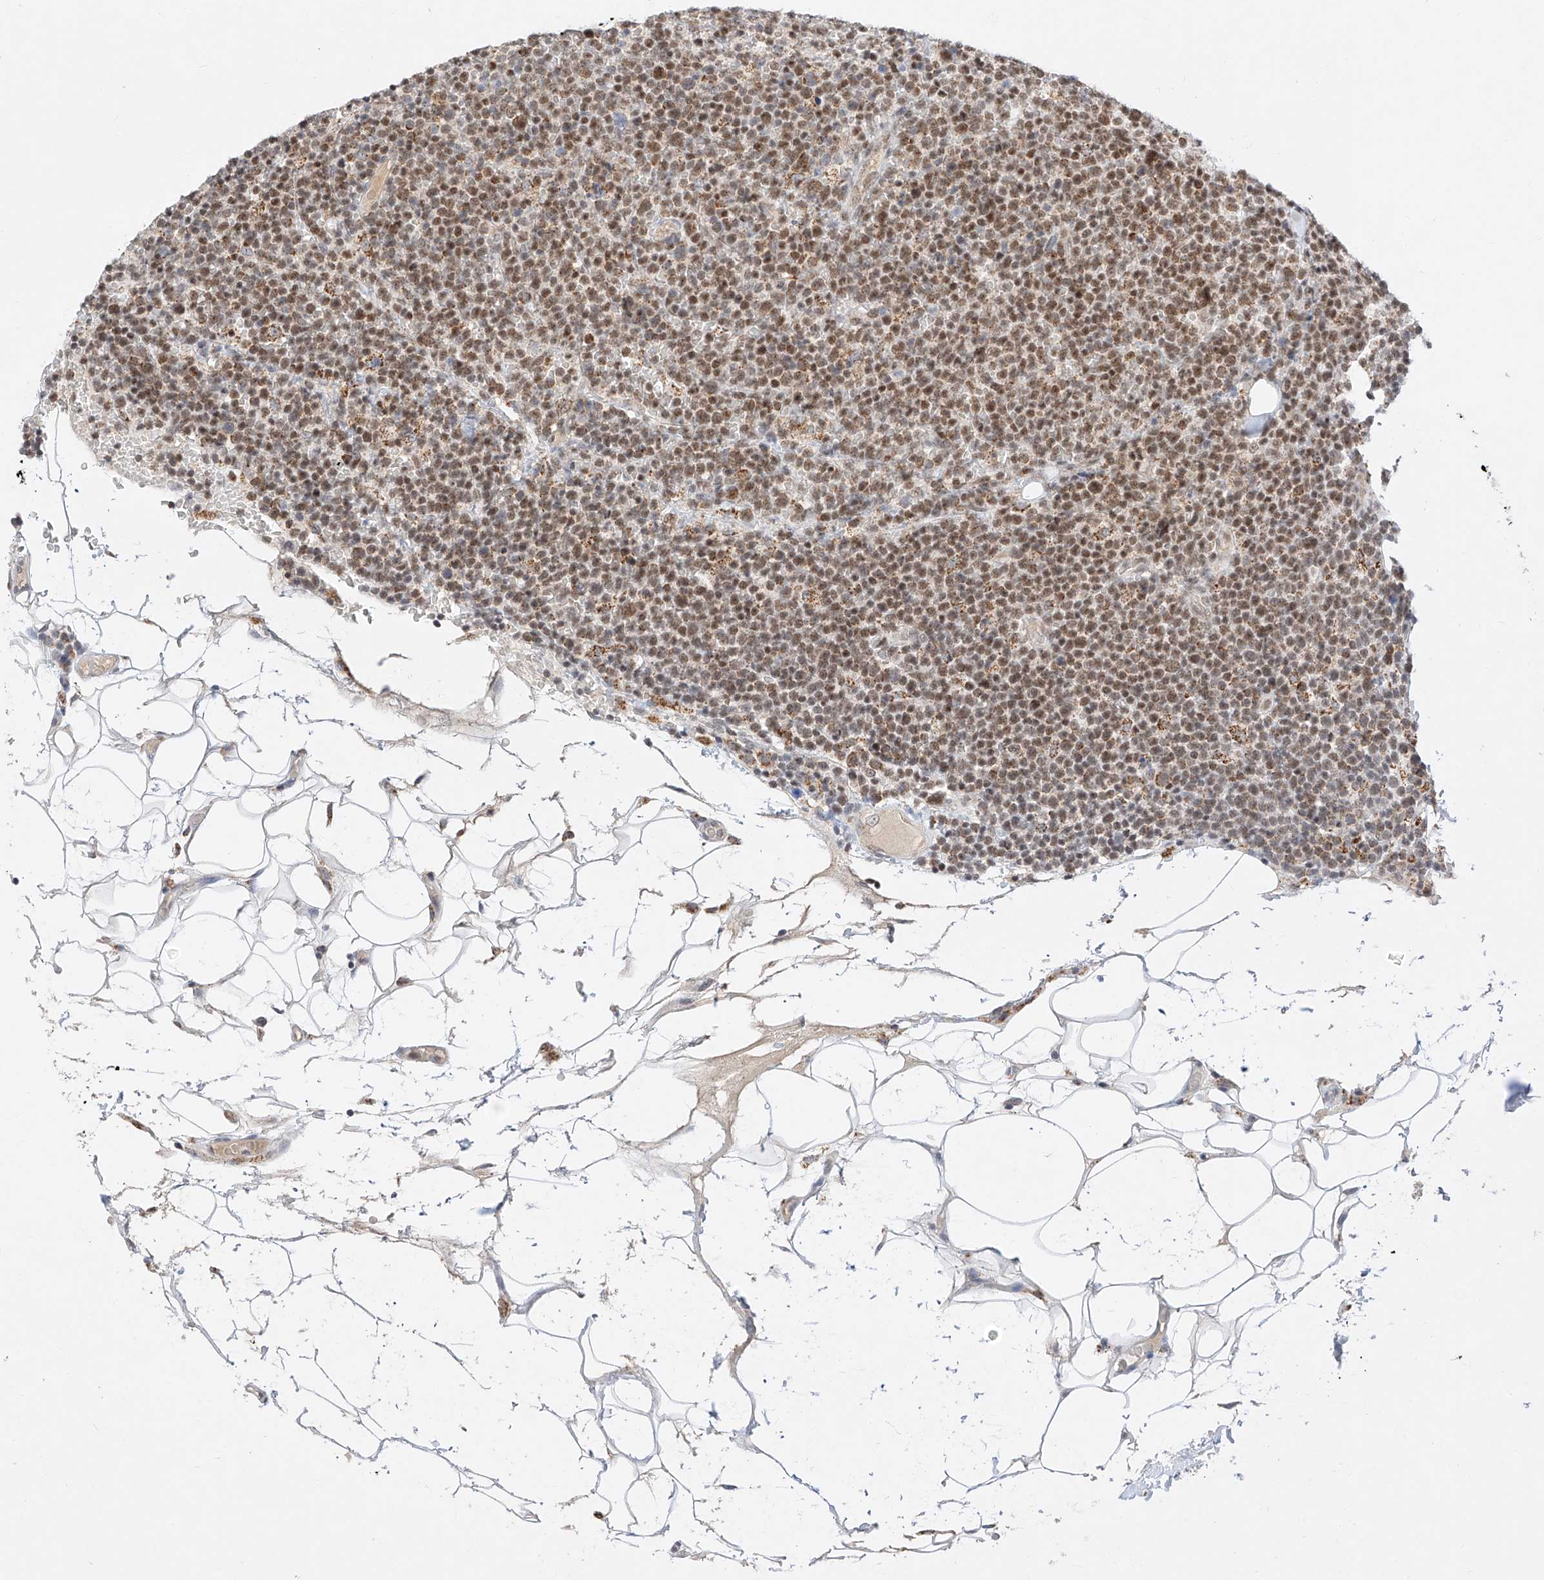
{"staining": {"intensity": "moderate", "quantity": ">75%", "location": "nuclear"}, "tissue": "lymphoma", "cell_type": "Tumor cells", "image_type": "cancer", "snomed": [{"axis": "morphology", "description": "Malignant lymphoma, non-Hodgkin's type, High grade"}, {"axis": "topography", "description": "Lymph node"}], "caption": "Immunohistochemistry (IHC) of human lymphoma exhibits medium levels of moderate nuclear positivity in about >75% of tumor cells. Nuclei are stained in blue.", "gene": "NRF1", "patient": {"sex": "male", "age": 61}}